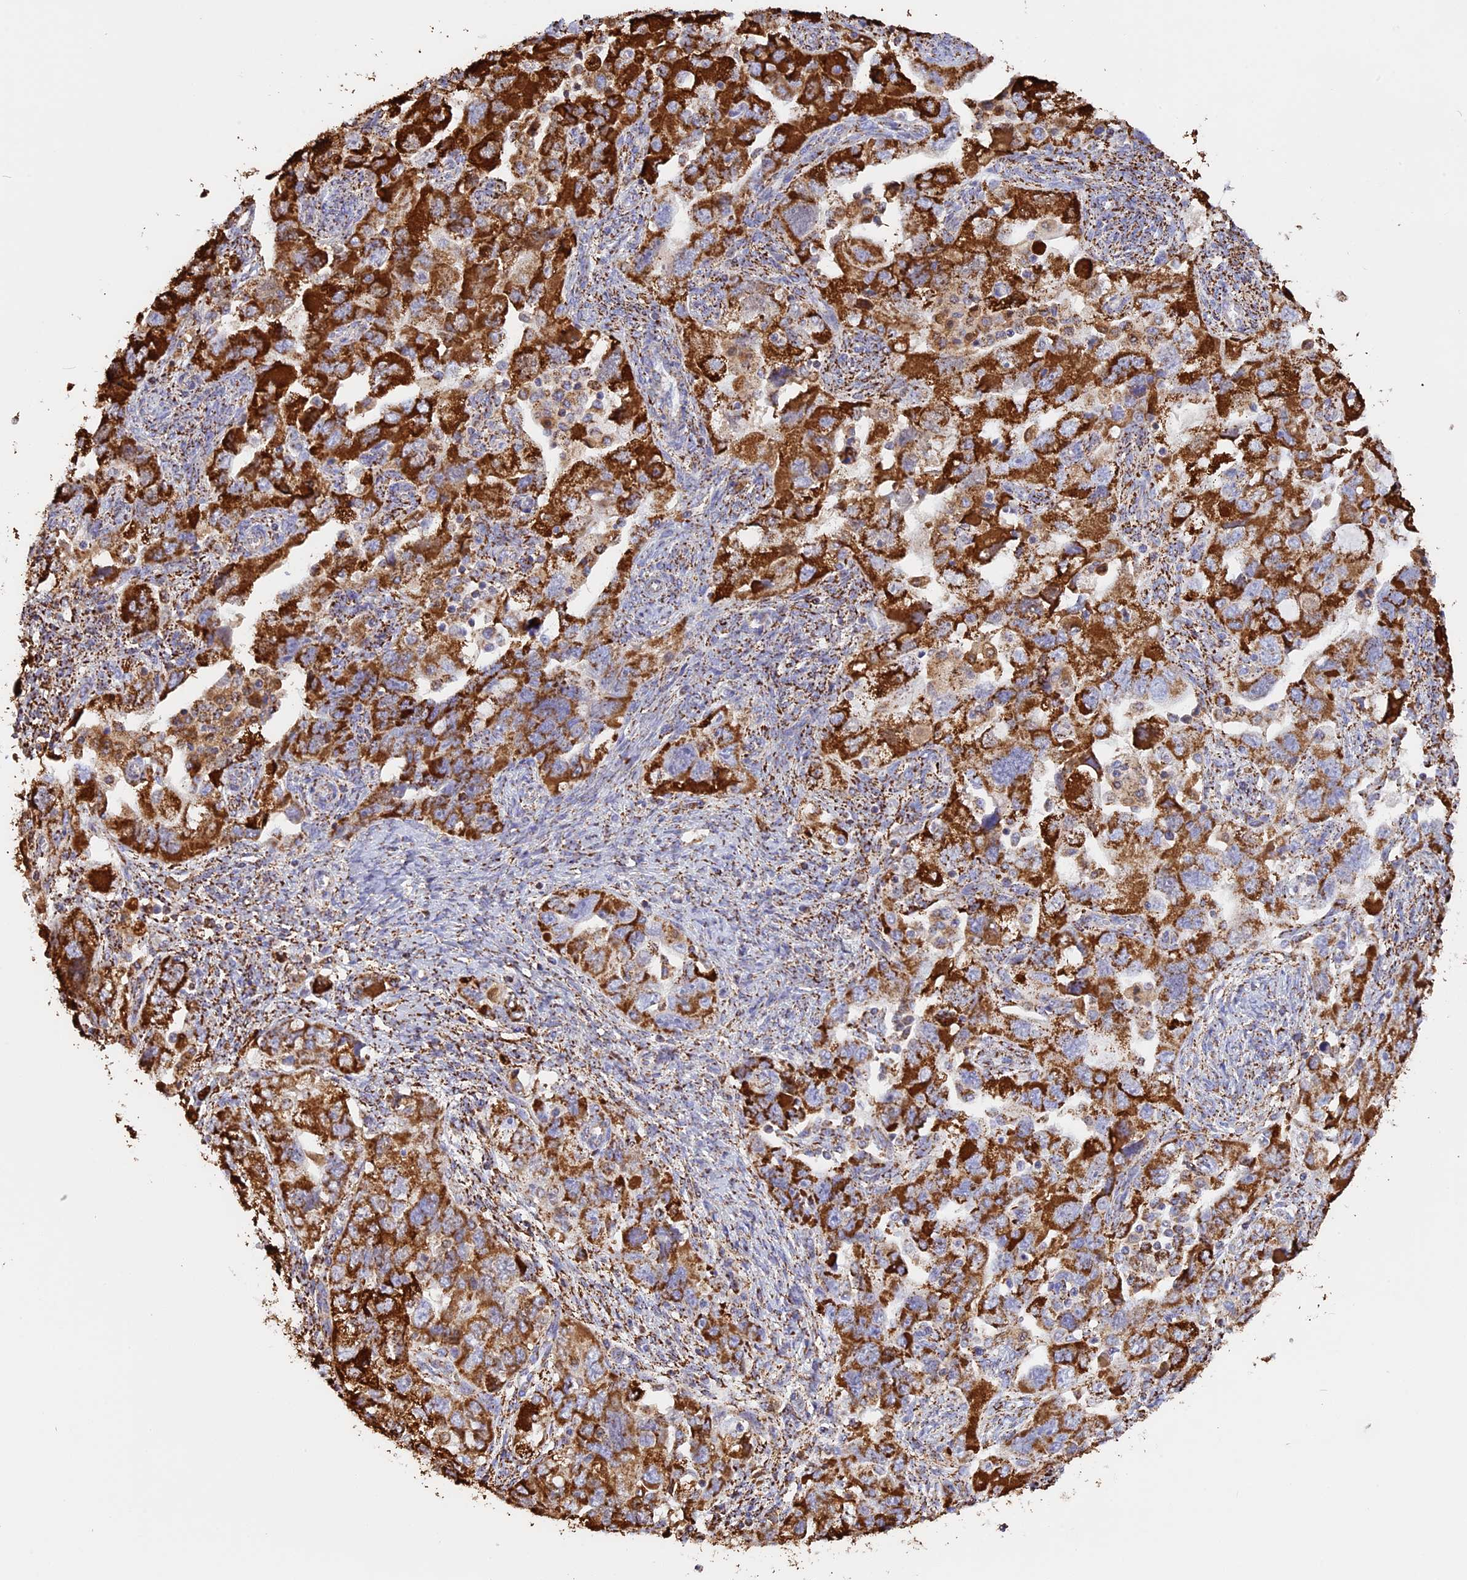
{"staining": {"intensity": "strong", "quantity": ">75%", "location": "cytoplasmic/membranous"}, "tissue": "ovarian cancer", "cell_type": "Tumor cells", "image_type": "cancer", "snomed": [{"axis": "morphology", "description": "Carcinoma, NOS"}, {"axis": "morphology", "description": "Cystadenocarcinoma, serous, NOS"}, {"axis": "topography", "description": "Ovary"}], "caption": "Immunohistochemistry (IHC) staining of serous cystadenocarcinoma (ovarian), which reveals high levels of strong cytoplasmic/membranous staining in approximately >75% of tumor cells indicating strong cytoplasmic/membranous protein staining. The staining was performed using DAB (3,3'-diaminobenzidine) (brown) for protein detection and nuclei were counterstained in hematoxylin (blue).", "gene": "KCNG1", "patient": {"sex": "female", "age": 69}}